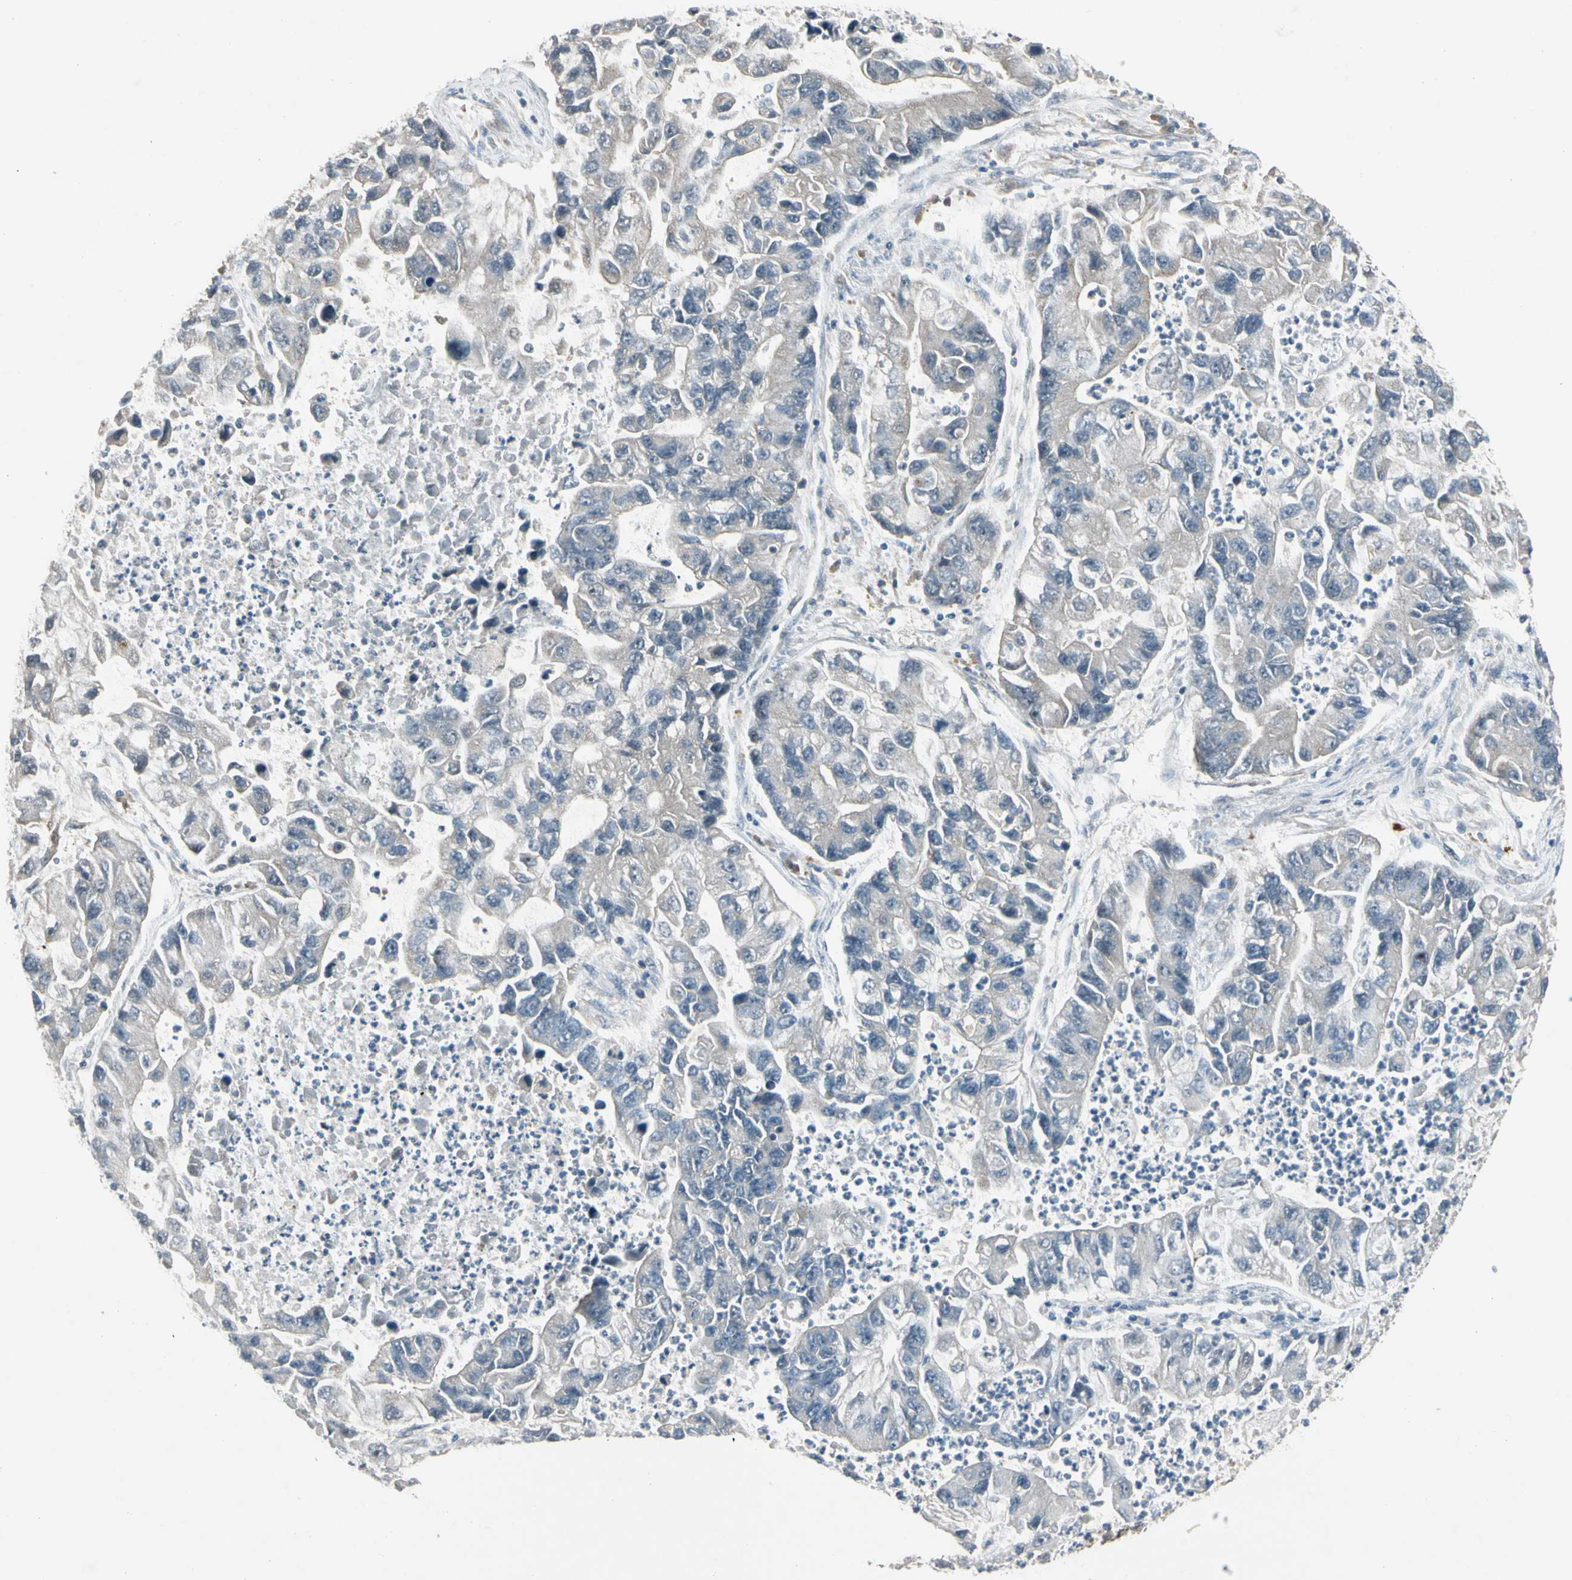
{"staining": {"intensity": "negative", "quantity": "none", "location": "none"}, "tissue": "lung cancer", "cell_type": "Tumor cells", "image_type": "cancer", "snomed": [{"axis": "morphology", "description": "Adenocarcinoma, NOS"}, {"axis": "topography", "description": "Lung"}], "caption": "Tumor cells show no significant positivity in lung cancer (adenocarcinoma).", "gene": "GTF3A", "patient": {"sex": "female", "age": 51}}